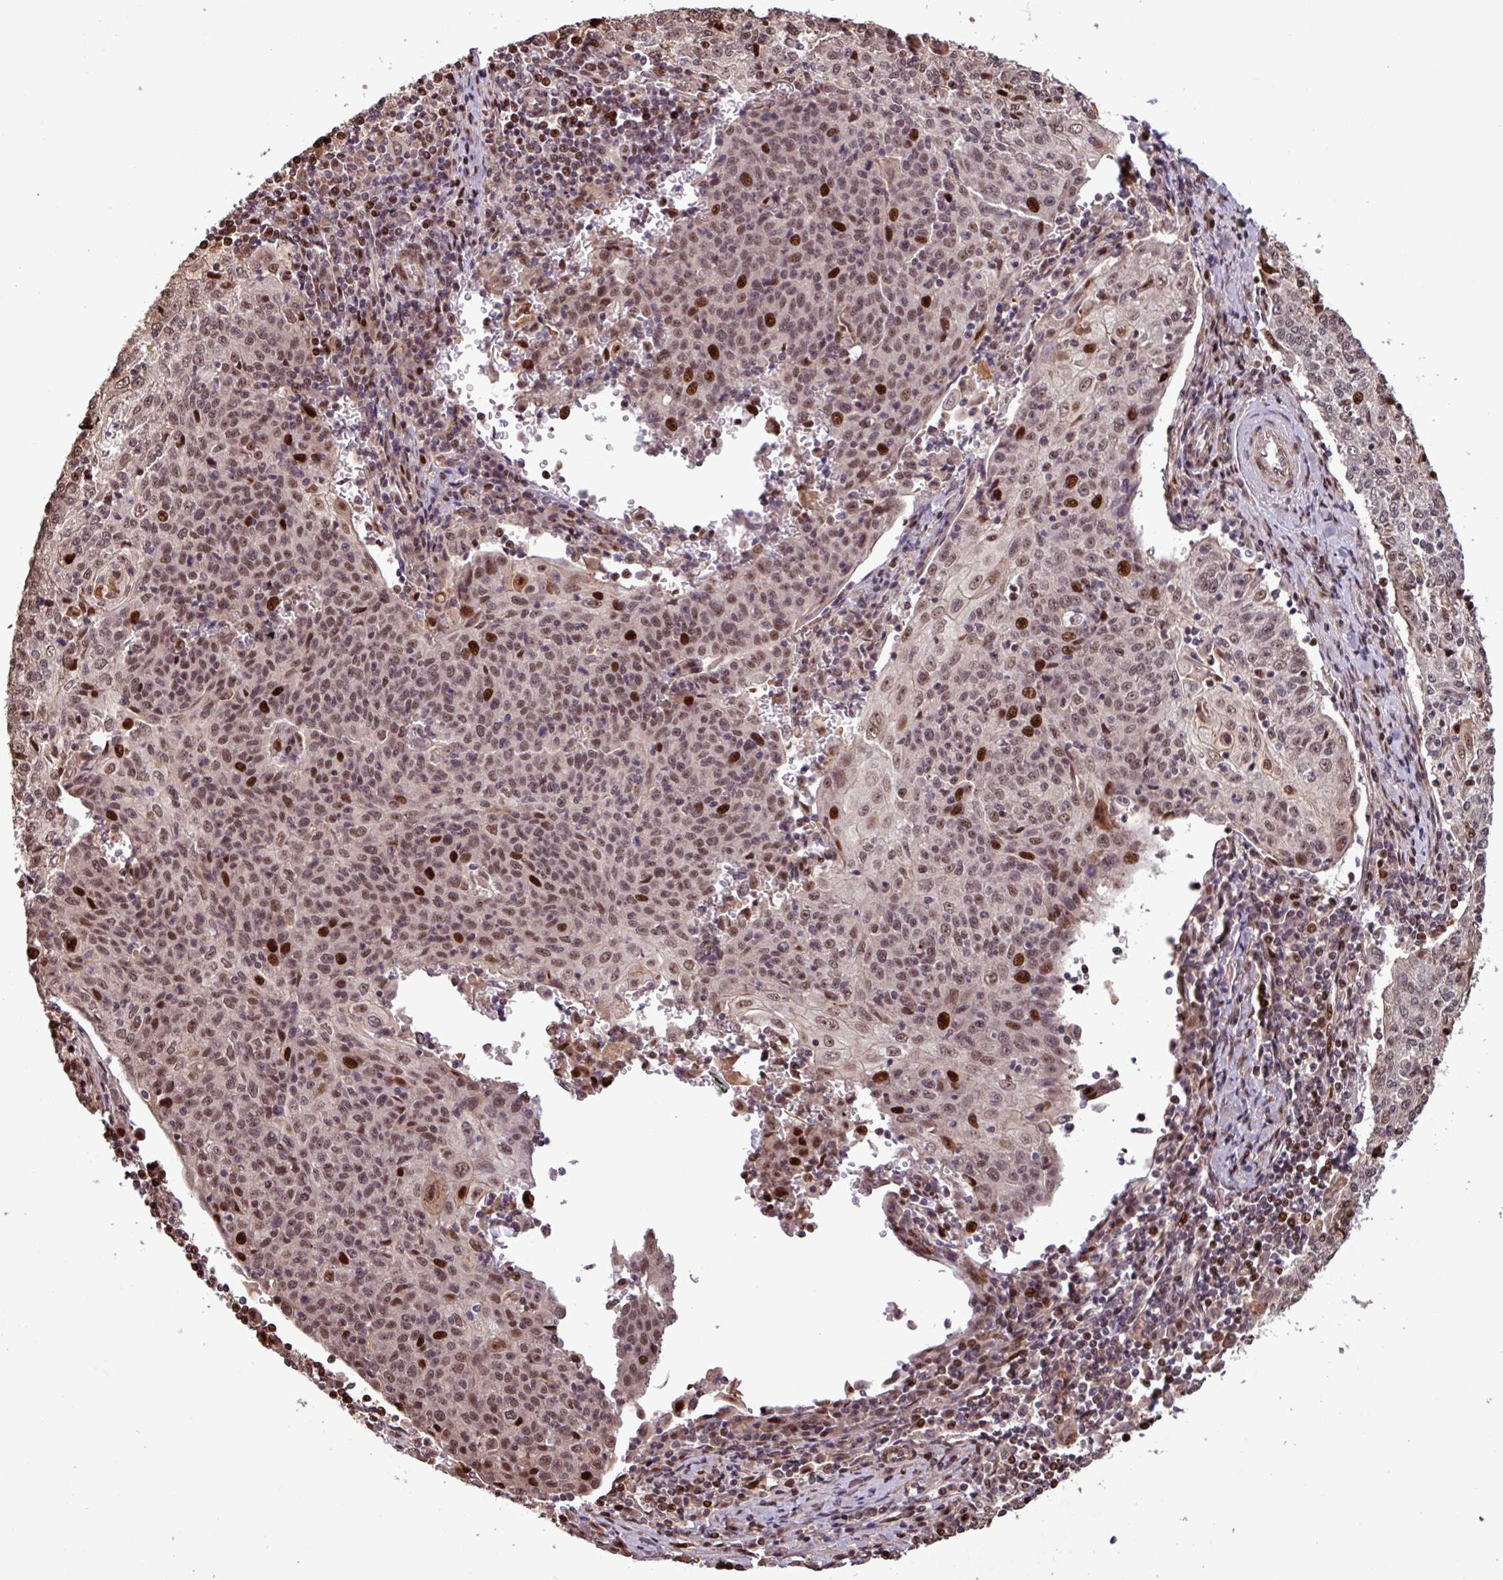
{"staining": {"intensity": "strong", "quantity": "25%-75%", "location": "nuclear"}, "tissue": "cervical cancer", "cell_type": "Tumor cells", "image_type": "cancer", "snomed": [{"axis": "morphology", "description": "Squamous cell carcinoma, NOS"}, {"axis": "topography", "description": "Cervix"}], "caption": "Strong nuclear positivity is seen in about 25%-75% of tumor cells in squamous cell carcinoma (cervical). (Stains: DAB (3,3'-diaminobenzidine) in brown, nuclei in blue, Microscopy: brightfield microscopy at high magnification).", "gene": "SLC22A24", "patient": {"sex": "female", "age": 48}}